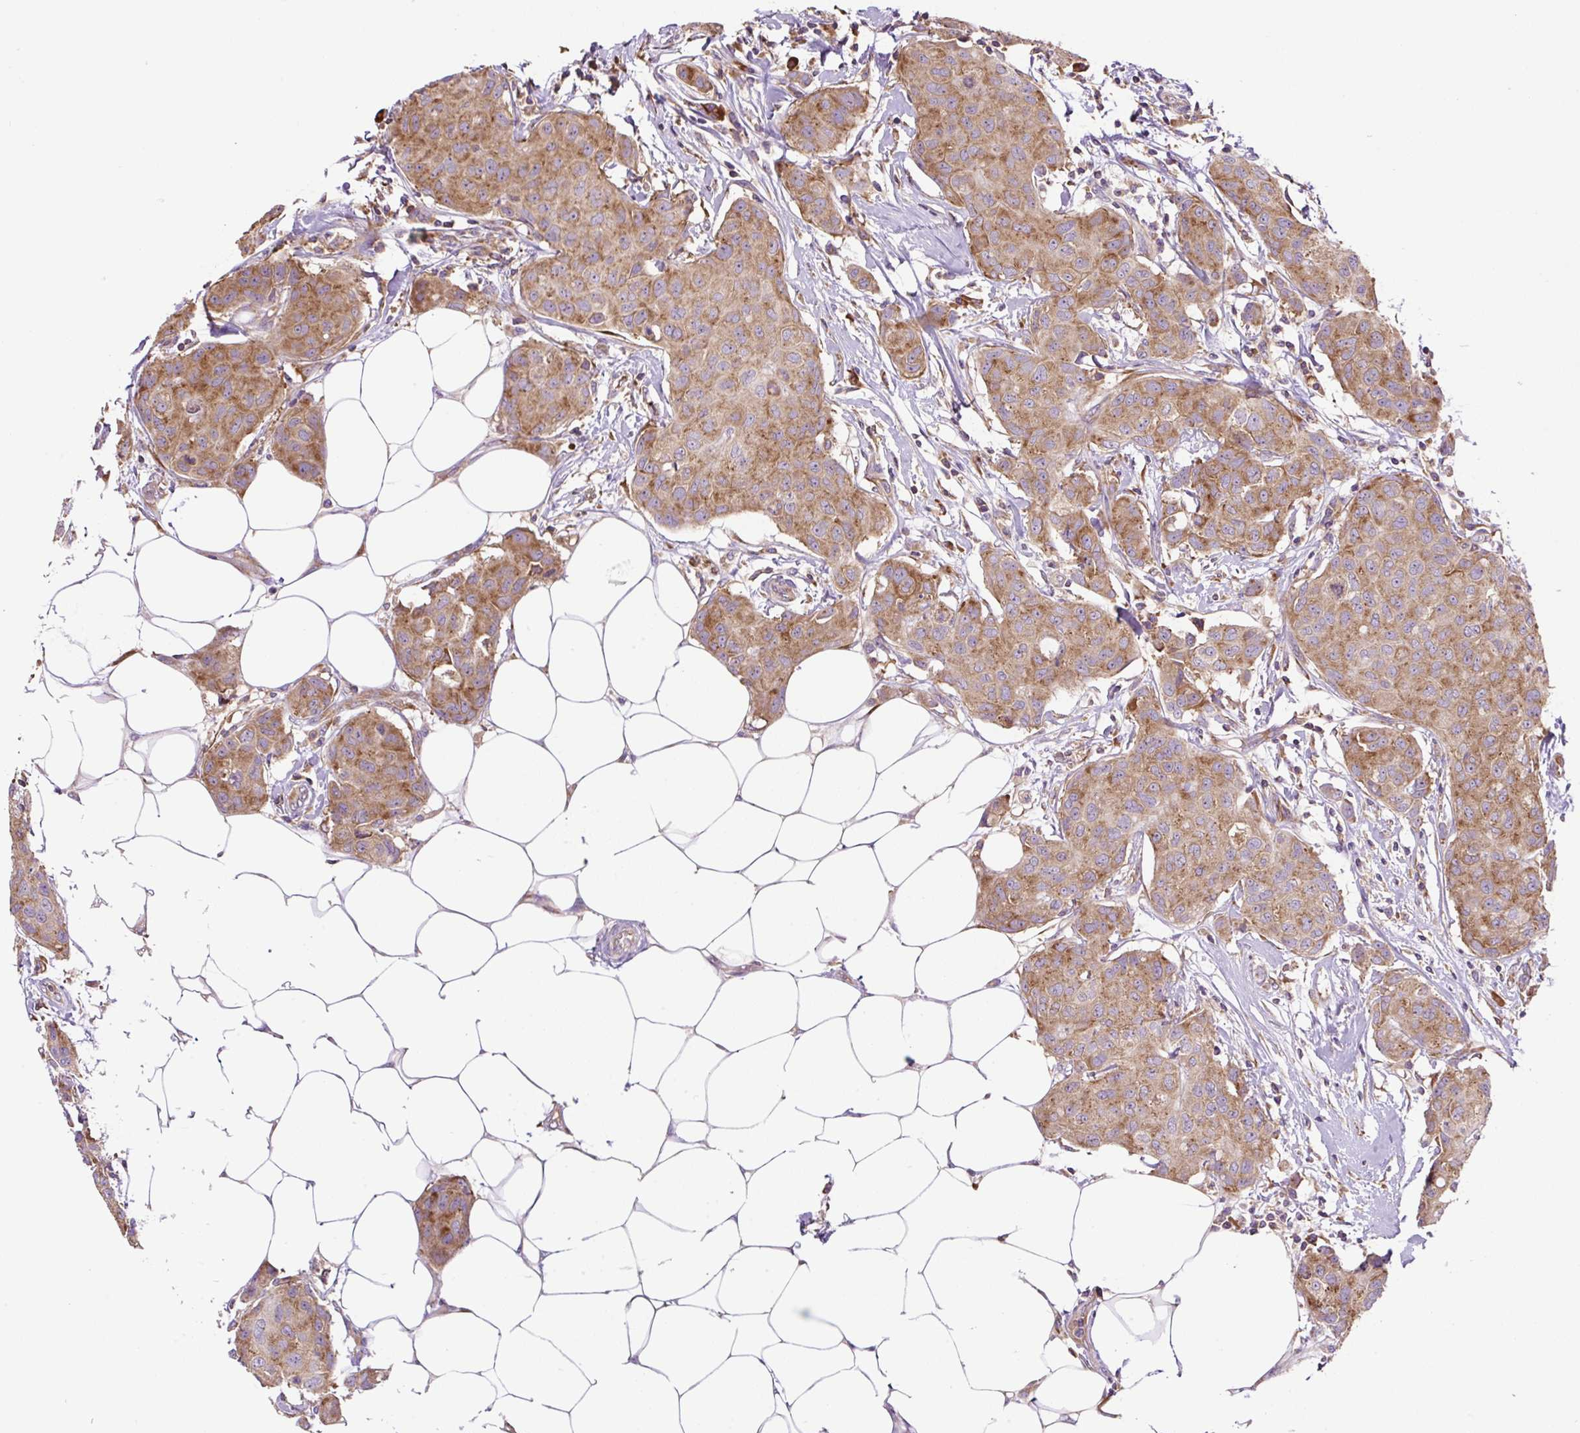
{"staining": {"intensity": "moderate", "quantity": ">75%", "location": "cytoplasmic/membranous"}, "tissue": "breast cancer", "cell_type": "Tumor cells", "image_type": "cancer", "snomed": [{"axis": "morphology", "description": "Duct carcinoma"}, {"axis": "topography", "description": "Breast"}, {"axis": "topography", "description": "Lymph node"}], "caption": "Immunohistochemical staining of breast cancer exhibits medium levels of moderate cytoplasmic/membranous staining in approximately >75% of tumor cells.", "gene": "RPS23", "patient": {"sex": "female", "age": 80}}